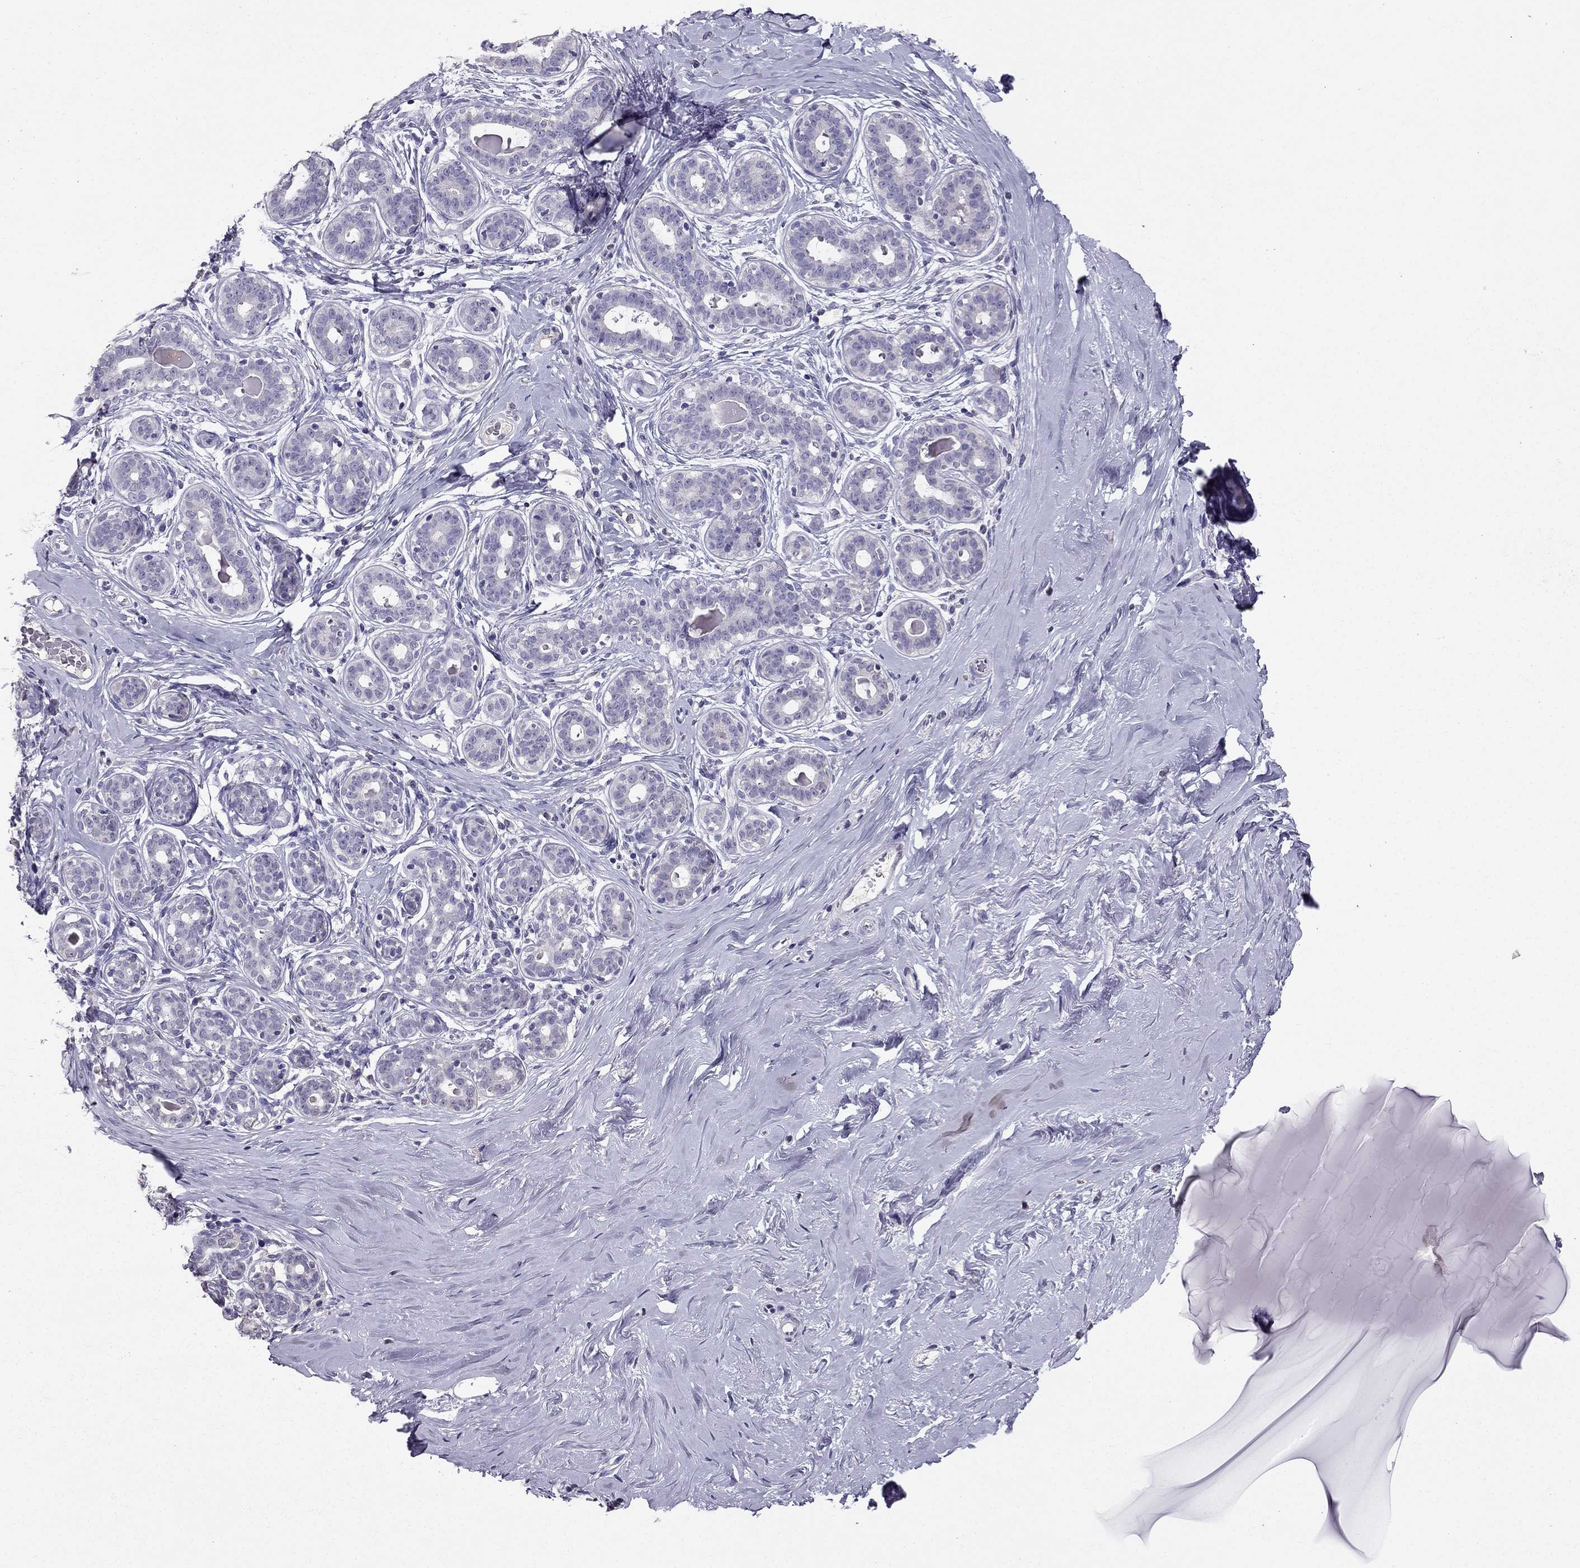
{"staining": {"intensity": "negative", "quantity": "none", "location": "none"}, "tissue": "breast", "cell_type": "Adipocytes", "image_type": "normal", "snomed": [{"axis": "morphology", "description": "Normal tissue, NOS"}, {"axis": "topography", "description": "Skin"}, {"axis": "topography", "description": "Breast"}], "caption": "Breast stained for a protein using IHC shows no expression adipocytes.", "gene": "ARHGAP11A", "patient": {"sex": "female", "age": 43}}